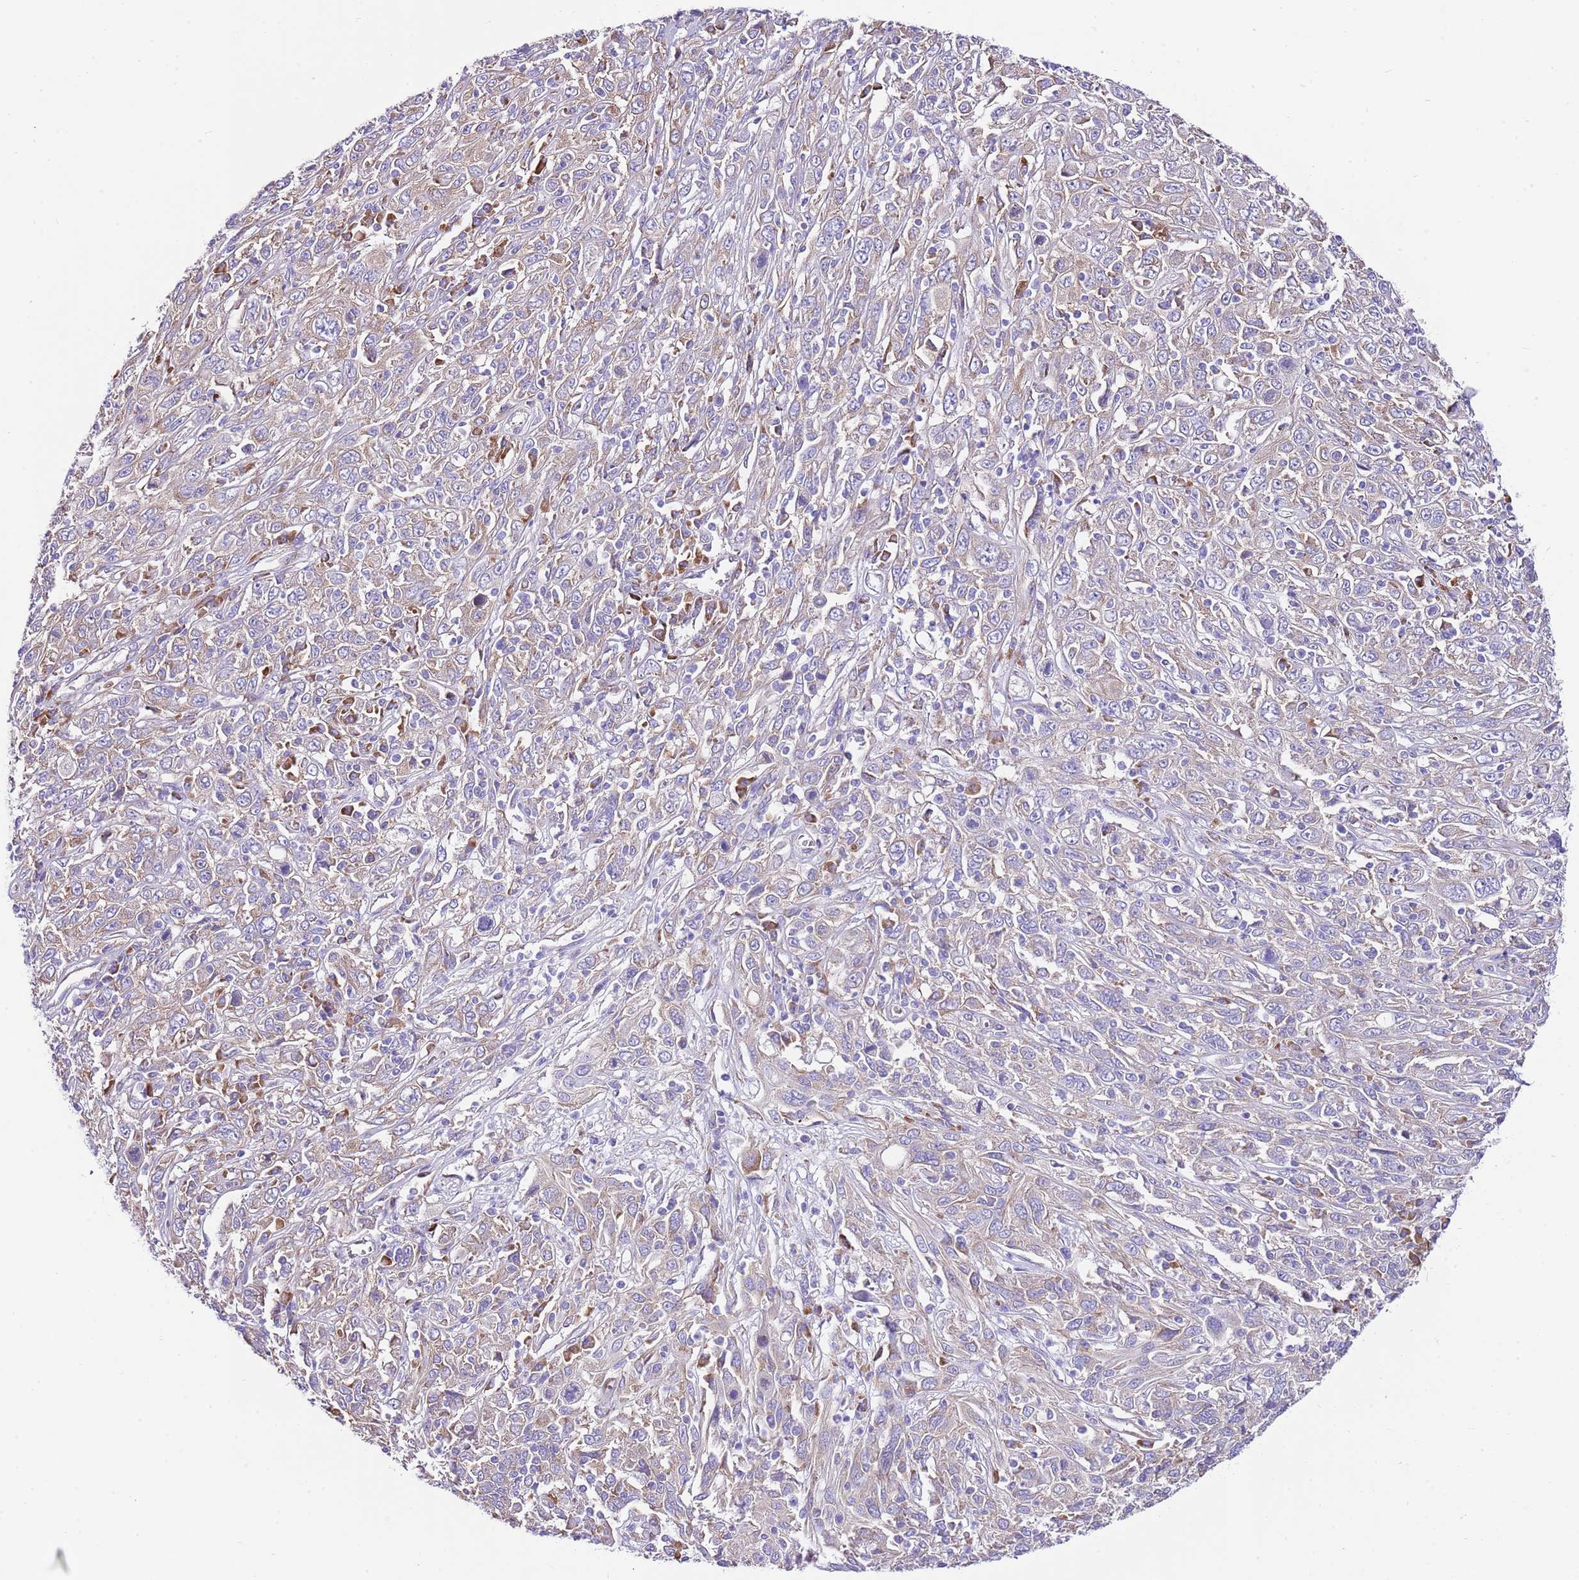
{"staining": {"intensity": "weak", "quantity": "<25%", "location": "cytoplasmic/membranous"}, "tissue": "cervical cancer", "cell_type": "Tumor cells", "image_type": "cancer", "snomed": [{"axis": "morphology", "description": "Squamous cell carcinoma, NOS"}, {"axis": "topography", "description": "Cervix"}], "caption": "Tumor cells show no significant expression in cervical squamous cell carcinoma.", "gene": "RPS10", "patient": {"sex": "female", "age": 46}}